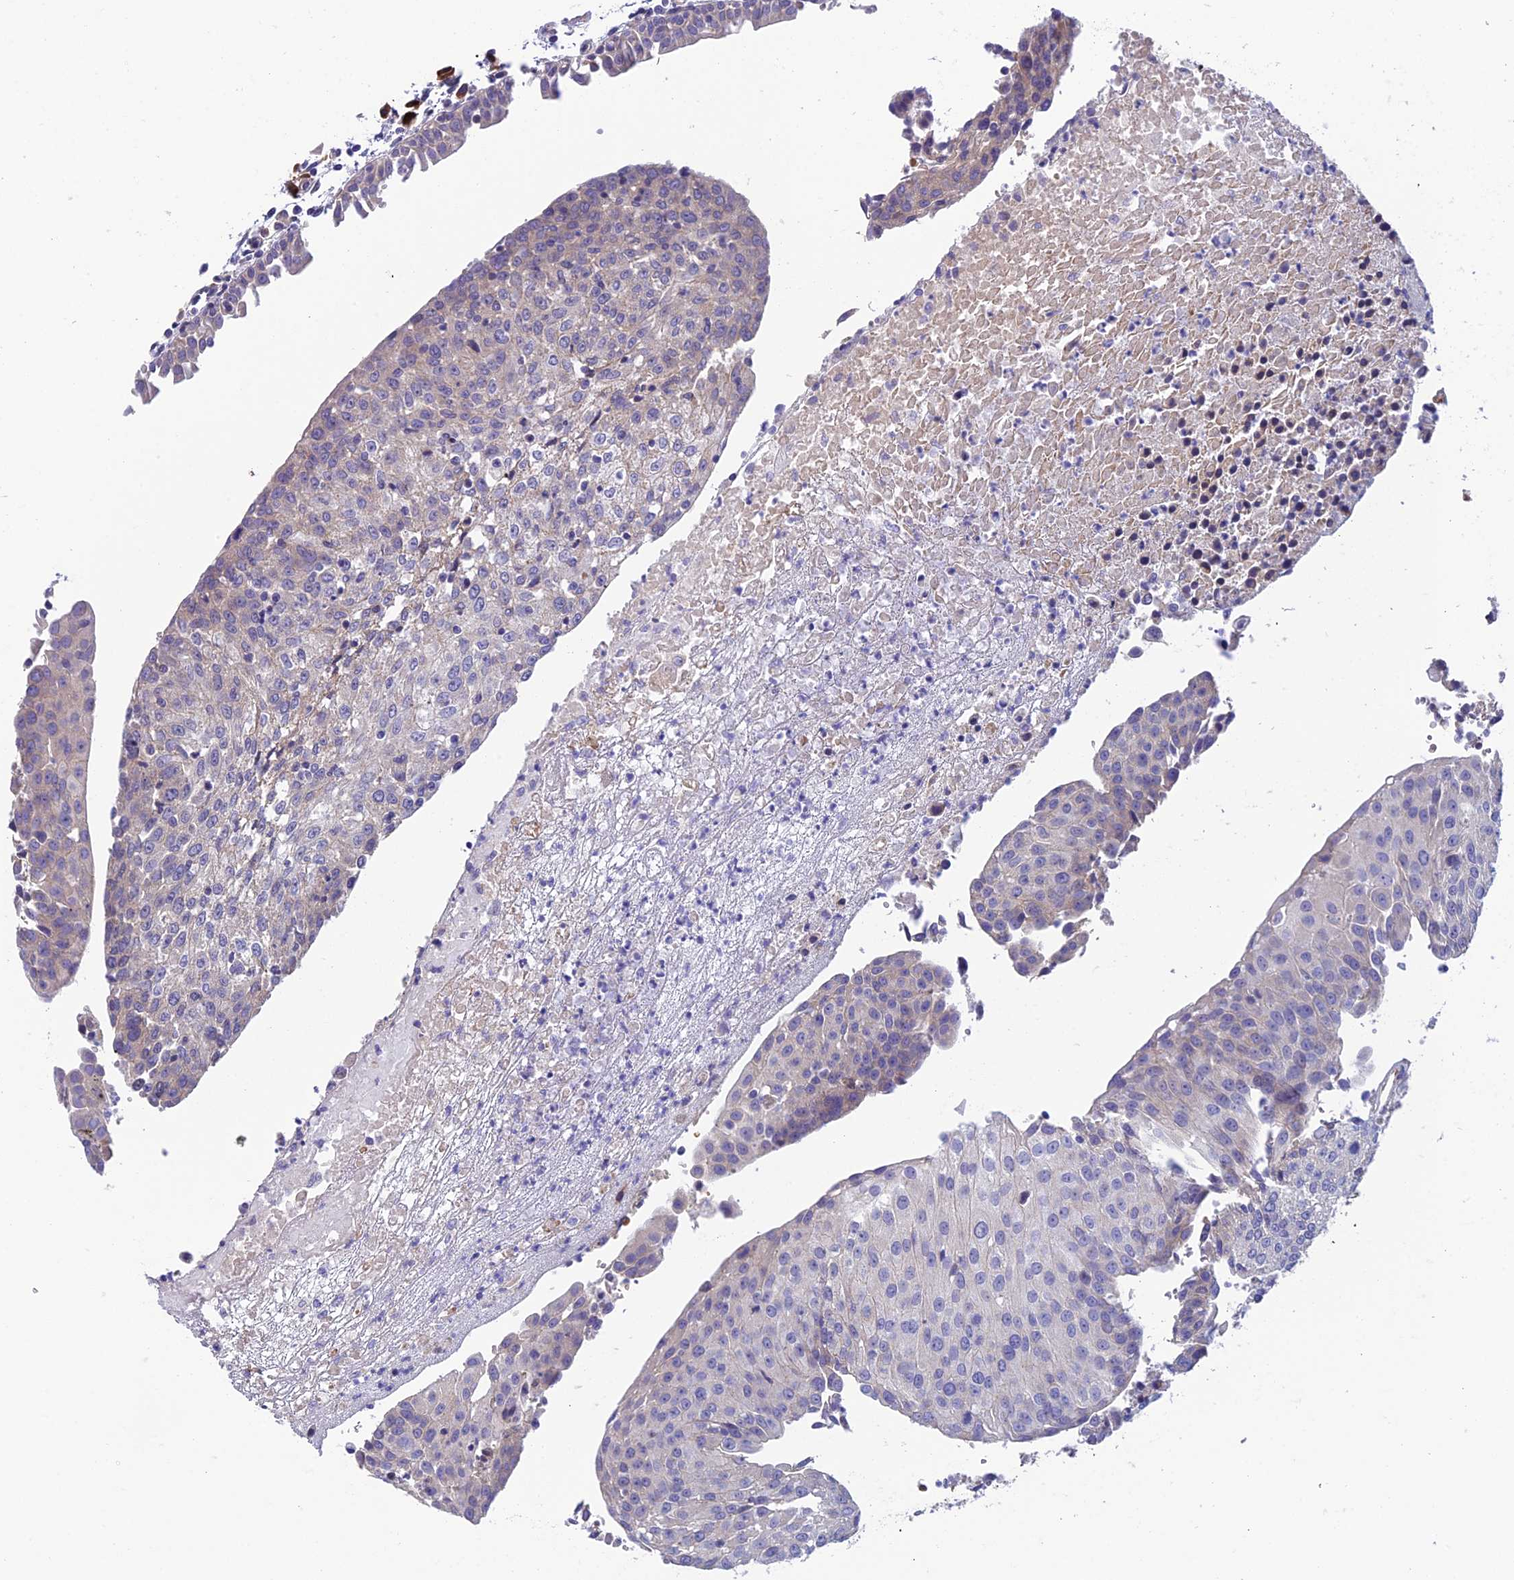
{"staining": {"intensity": "negative", "quantity": "none", "location": "none"}, "tissue": "urothelial cancer", "cell_type": "Tumor cells", "image_type": "cancer", "snomed": [{"axis": "morphology", "description": "Urothelial carcinoma, High grade"}, {"axis": "topography", "description": "Urinary bladder"}], "caption": "An IHC photomicrograph of urothelial cancer is shown. There is no staining in tumor cells of urothelial cancer.", "gene": "MACIR", "patient": {"sex": "female", "age": 85}}